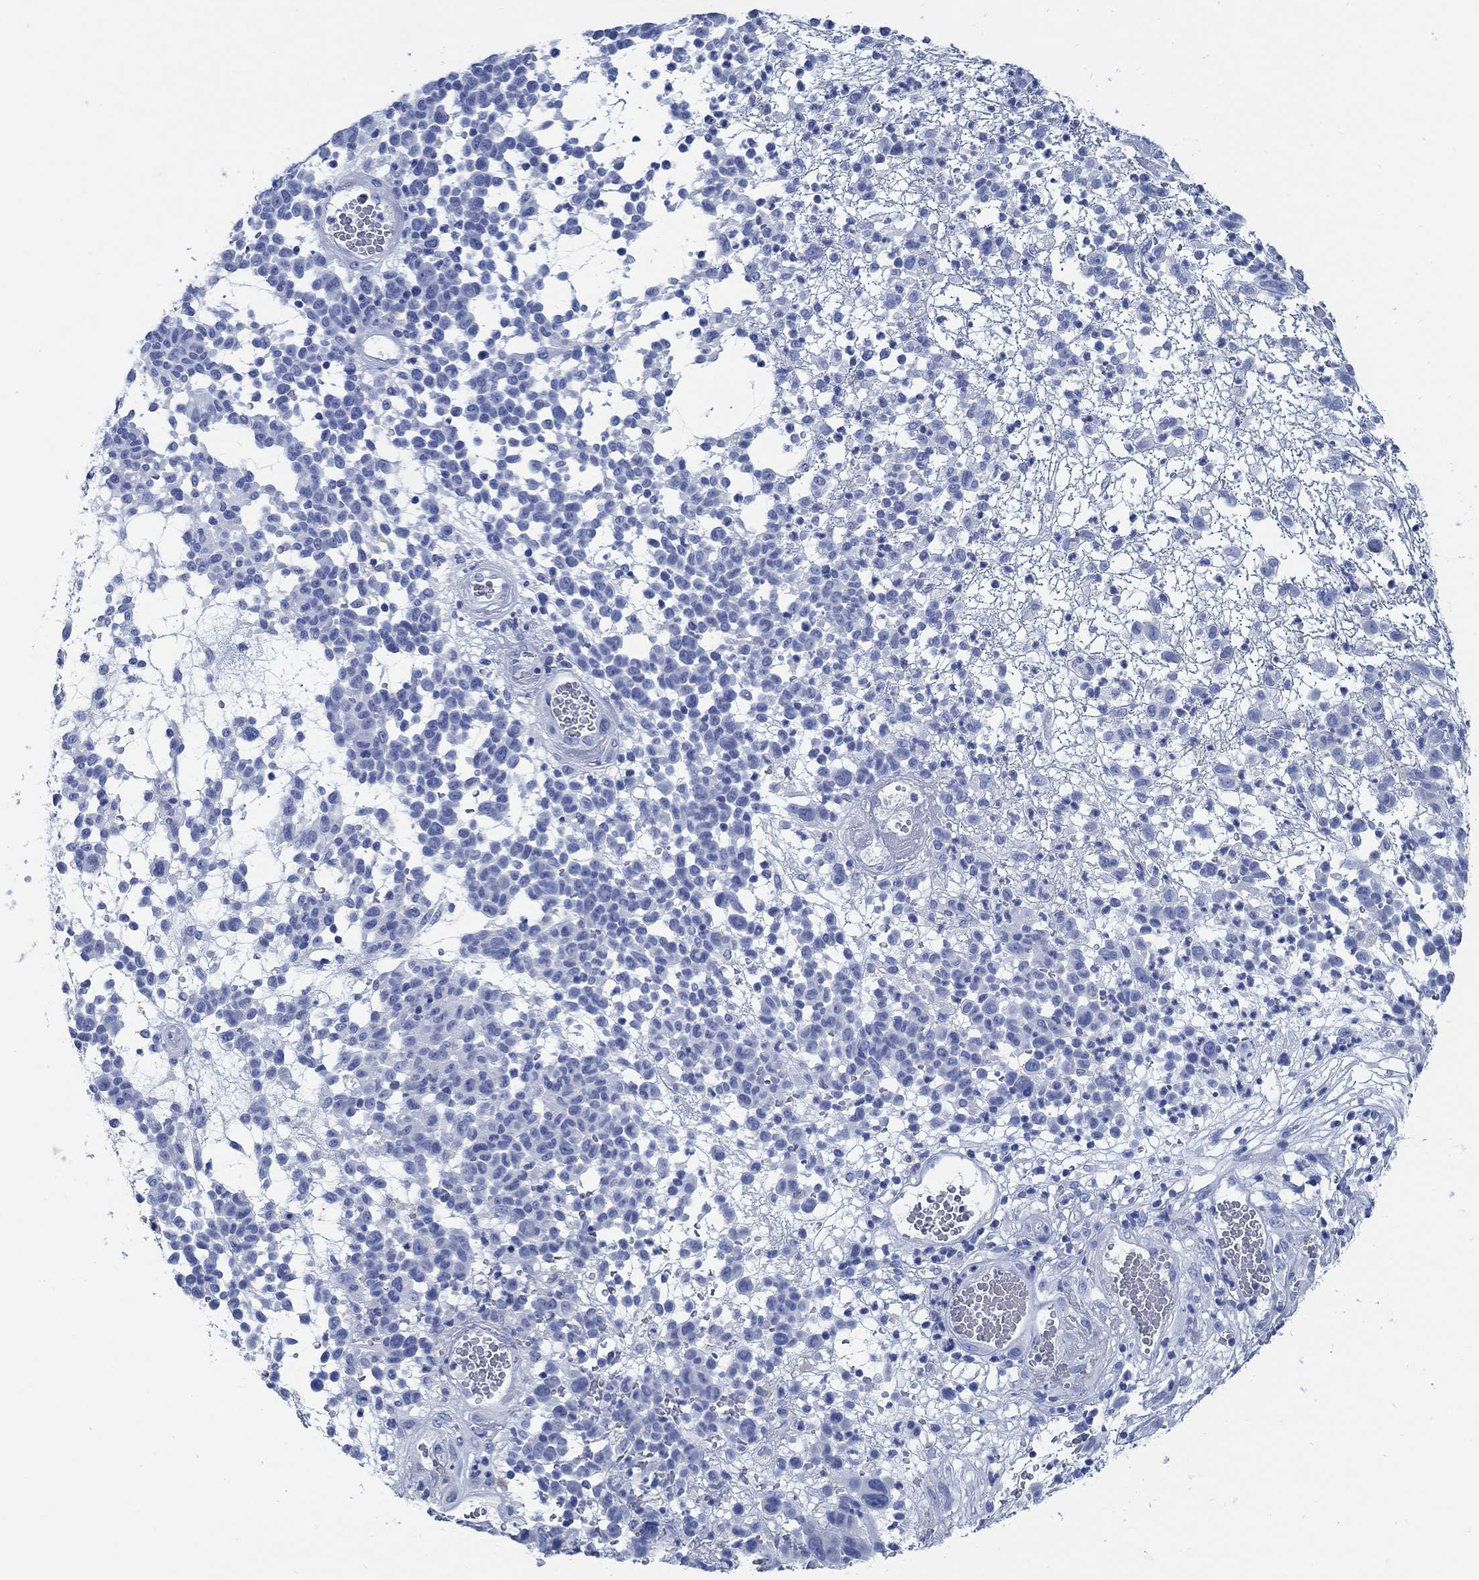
{"staining": {"intensity": "negative", "quantity": "none", "location": "none"}, "tissue": "melanoma", "cell_type": "Tumor cells", "image_type": "cancer", "snomed": [{"axis": "morphology", "description": "Malignant melanoma, NOS"}, {"axis": "topography", "description": "Skin"}], "caption": "IHC image of malignant melanoma stained for a protein (brown), which exhibits no positivity in tumor cells.", "gene": "SLC45A1", "patient": {"sex": "male", "age": 59}}